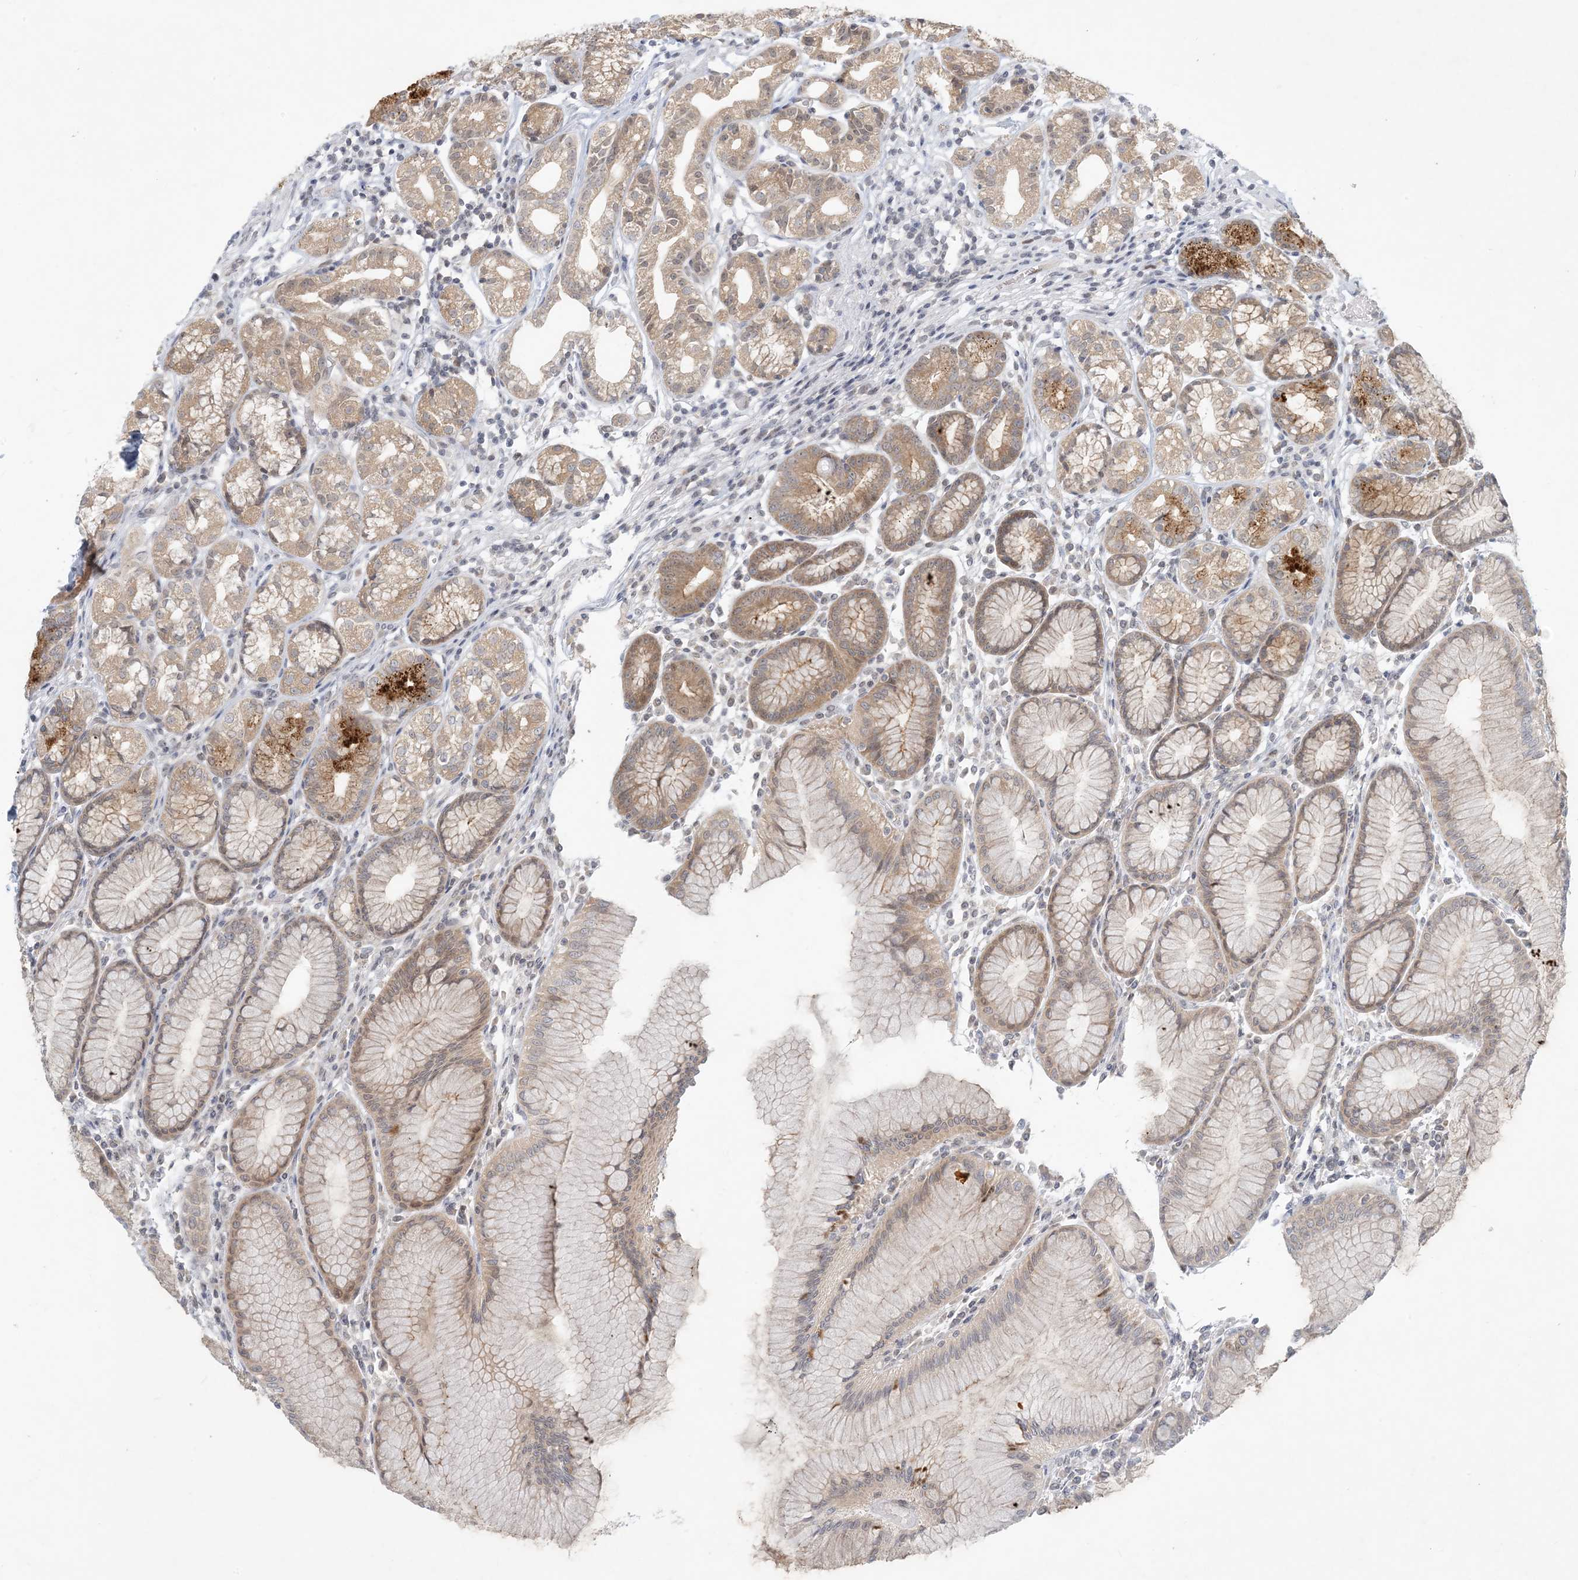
{"staining": {"intensity": "moderate", "quantity": ">75%", "location": "cytoplasmic/membranous"}, "tissue": "stomach", "cell_type": "Glandular cells", "image_type": "normal", "snomed": [{"axis": "morphology", "description": "Normal tissue, NOS"}, {"axis": "topography", "description": "Stomach"}], "caption": "This is a histology image of IHC staining of unremarkable stomach, which shows moderate expression in the cytoplasmic/membranous of glandular cells.", "gene": "OBI1", "patient": {"sex": "female", "age": 57}}